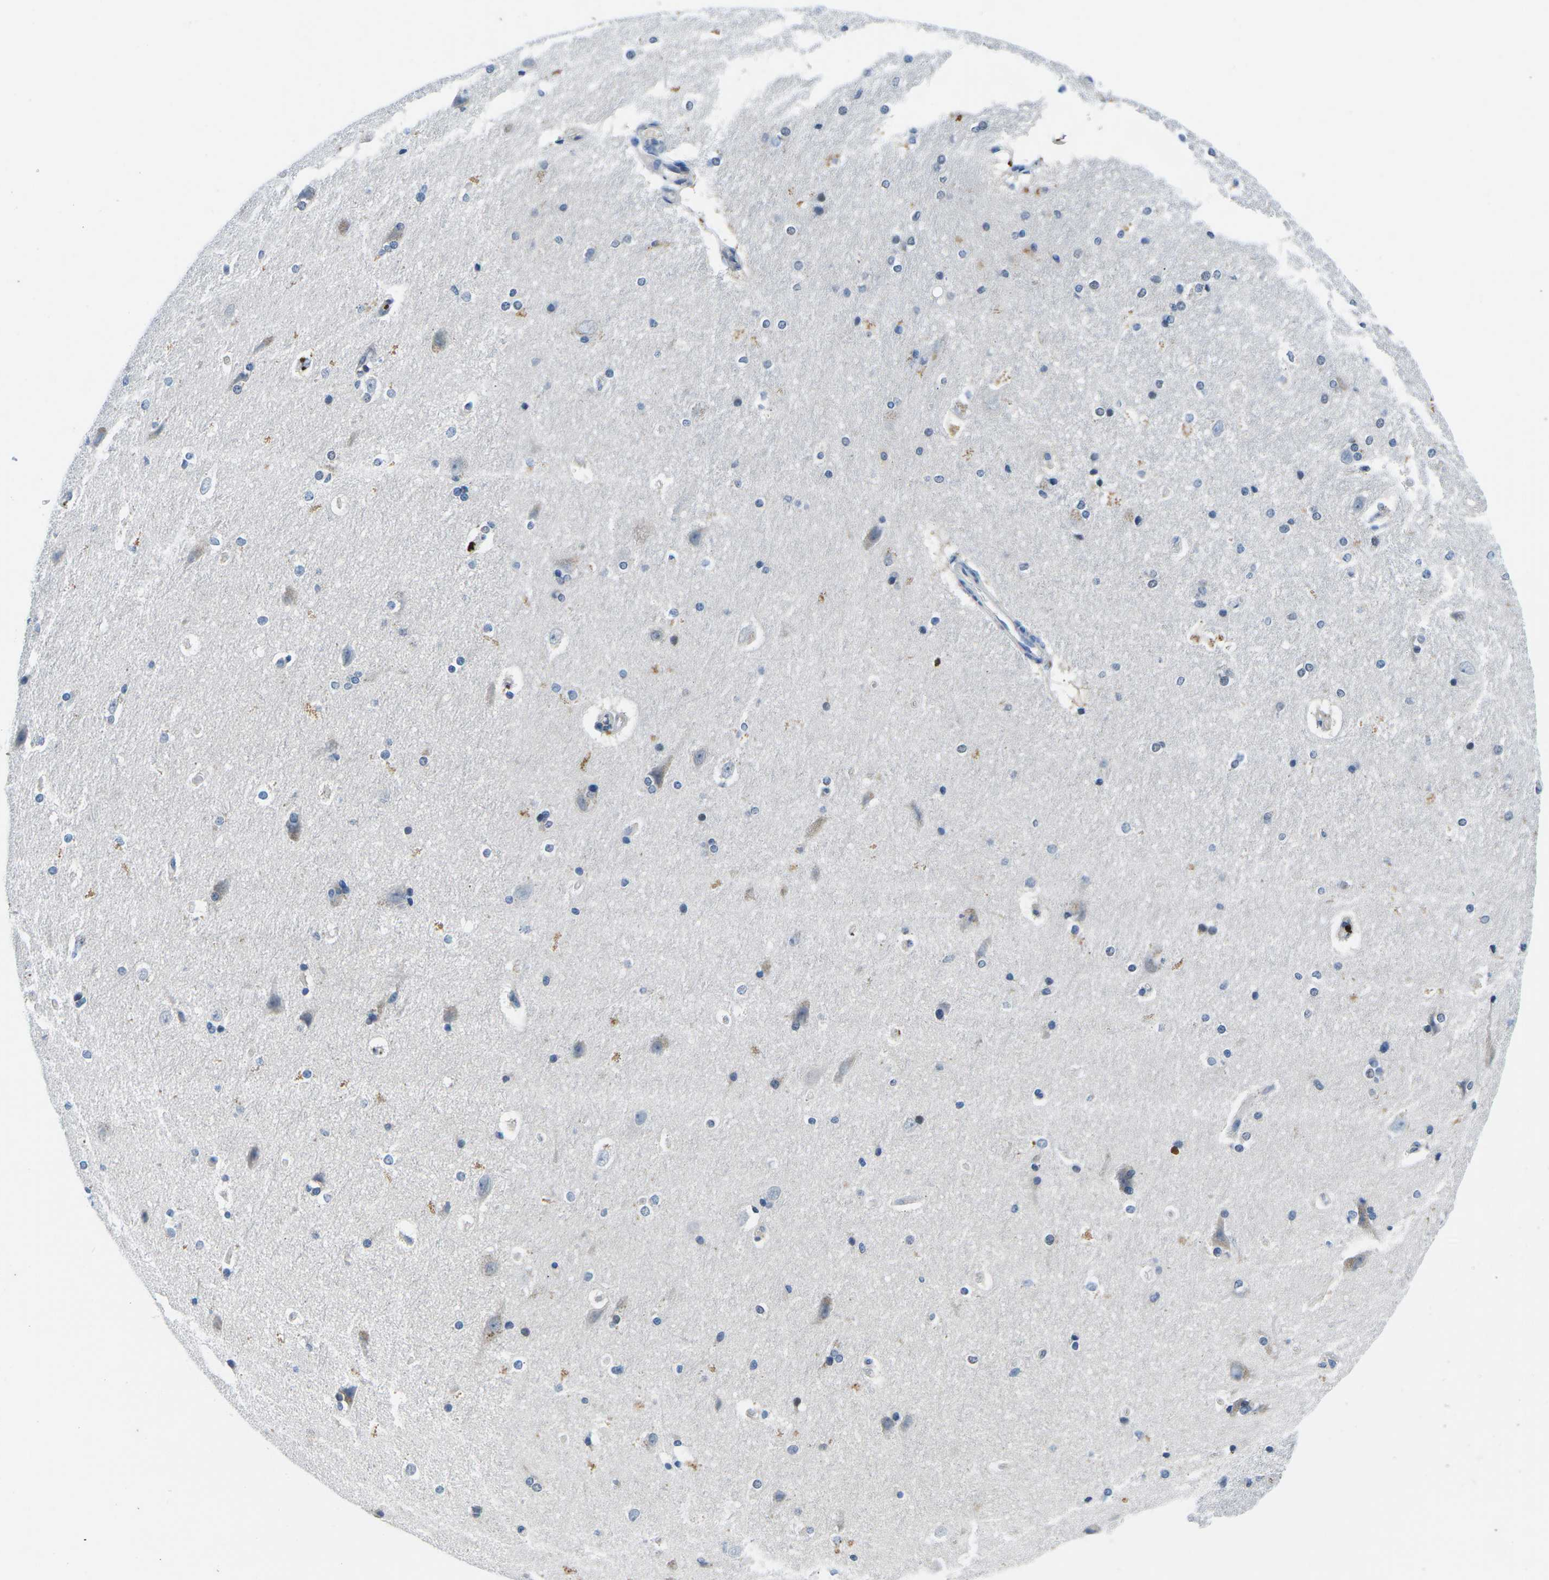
{"staining": {"intensity": "negative", "quantity": "none", "location": "none"}, "tissue": "hippocampus", "cell_type": "Glial cells", "image_type": "normal", "snomed": [{"axis": "morphology", "description": "Normal tissue, NOS"}, {"axis": "topography", "description": "Hippocampus"}], "caption": "Immunohistochemical staining of benign human hippocampus reveals no significant staining in glial cells.", "gene": "TM6SF1", "patient": {"sex": "female", "age": 19}}